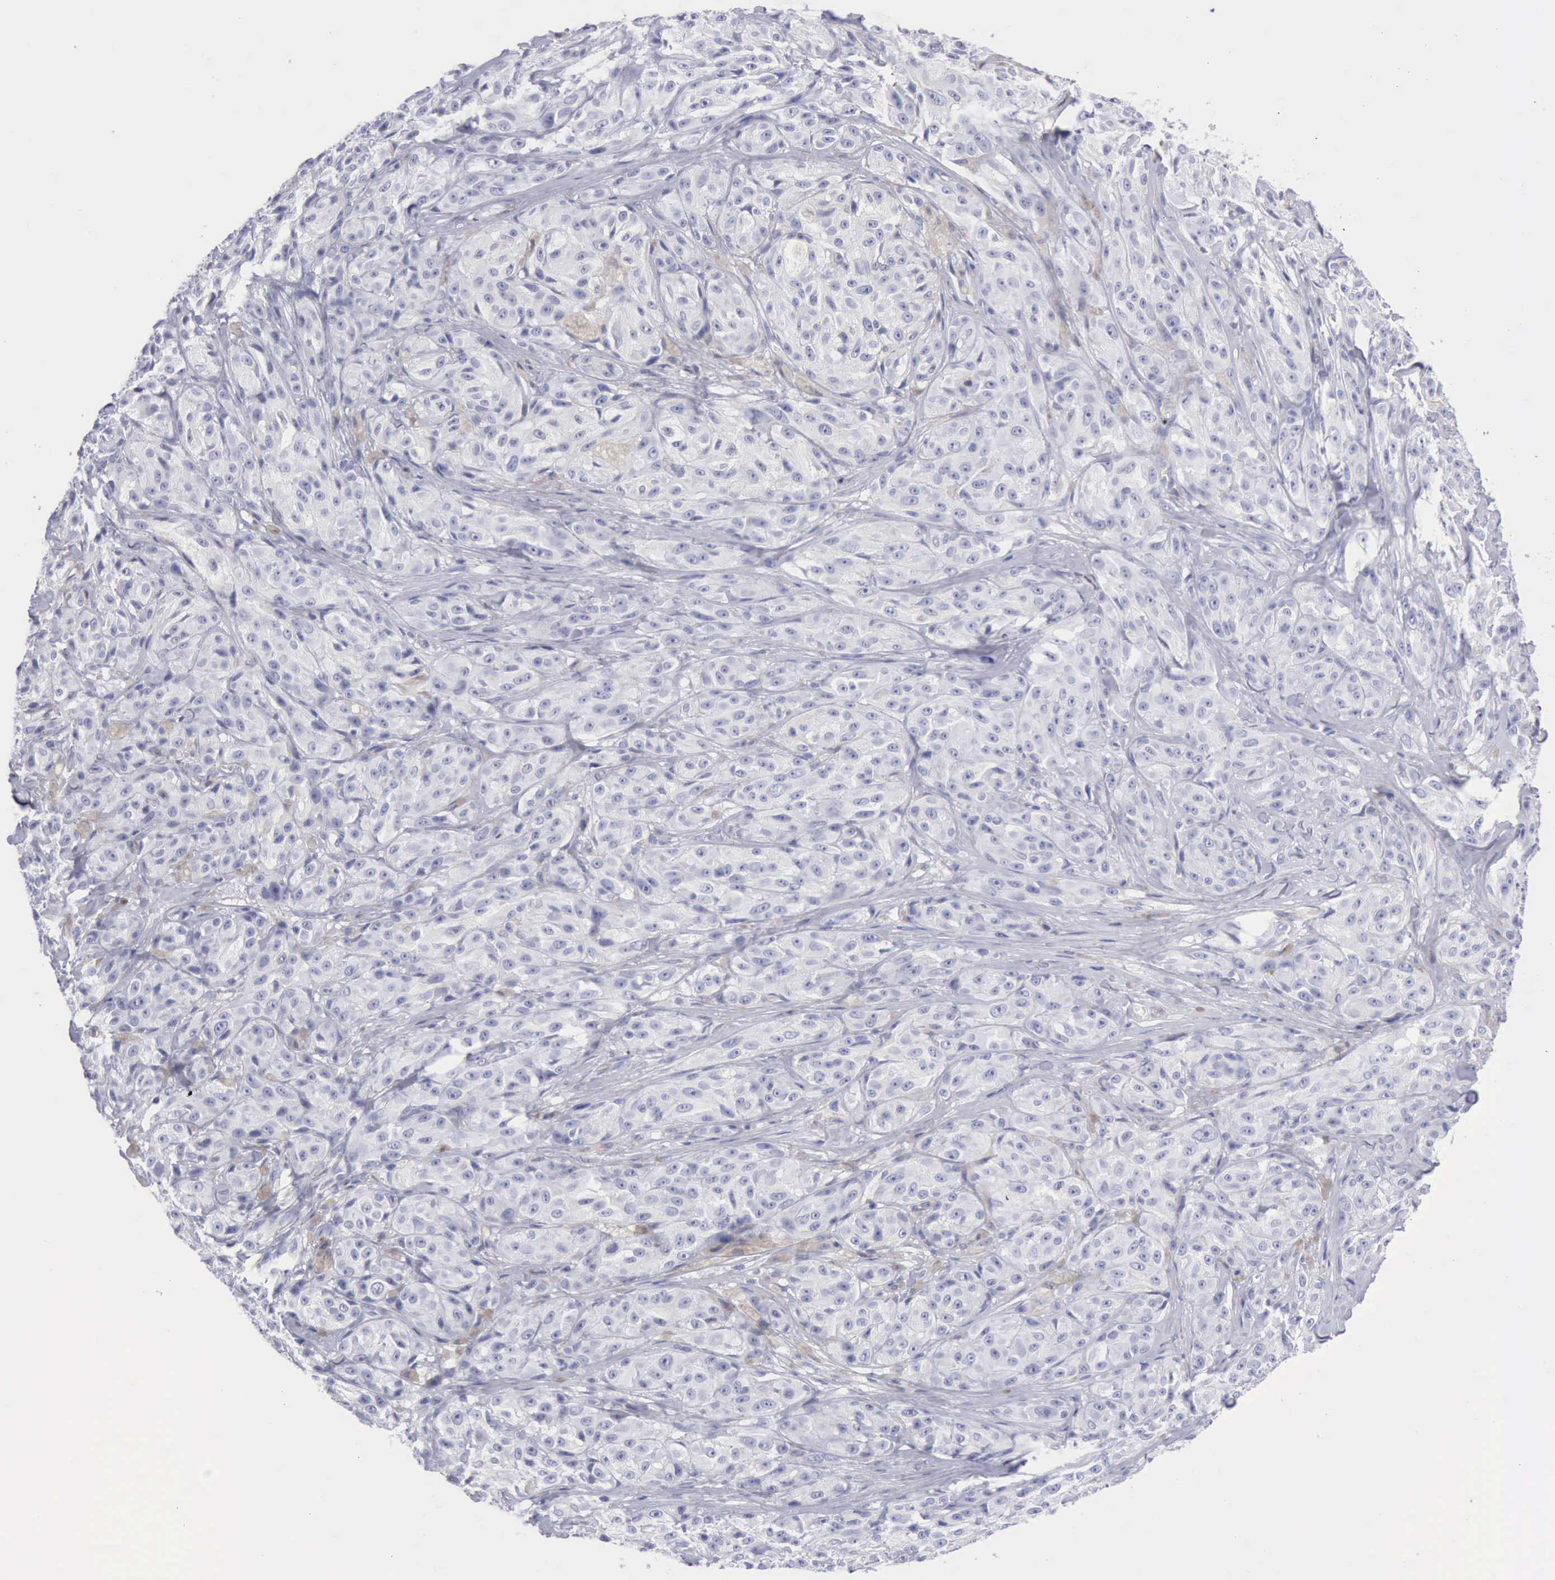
{"staining": {"intensity": "negative", "quantity": "none", "location": "none"}, "tissue": "melanoma", "cell_type": "Tumor cells", "image_type": "cancer", "snomed": [{"axis": "morphology", "description": "Malignant melanoma, NOS"}, {"axis": "topography", "description": "Skin"}], "caption": "Photomicrograph shows no protein expression in tumor cells of melanoma tissue.", "gene": "ANGEL1", "patient": {"sex": "male", "age": 56}}